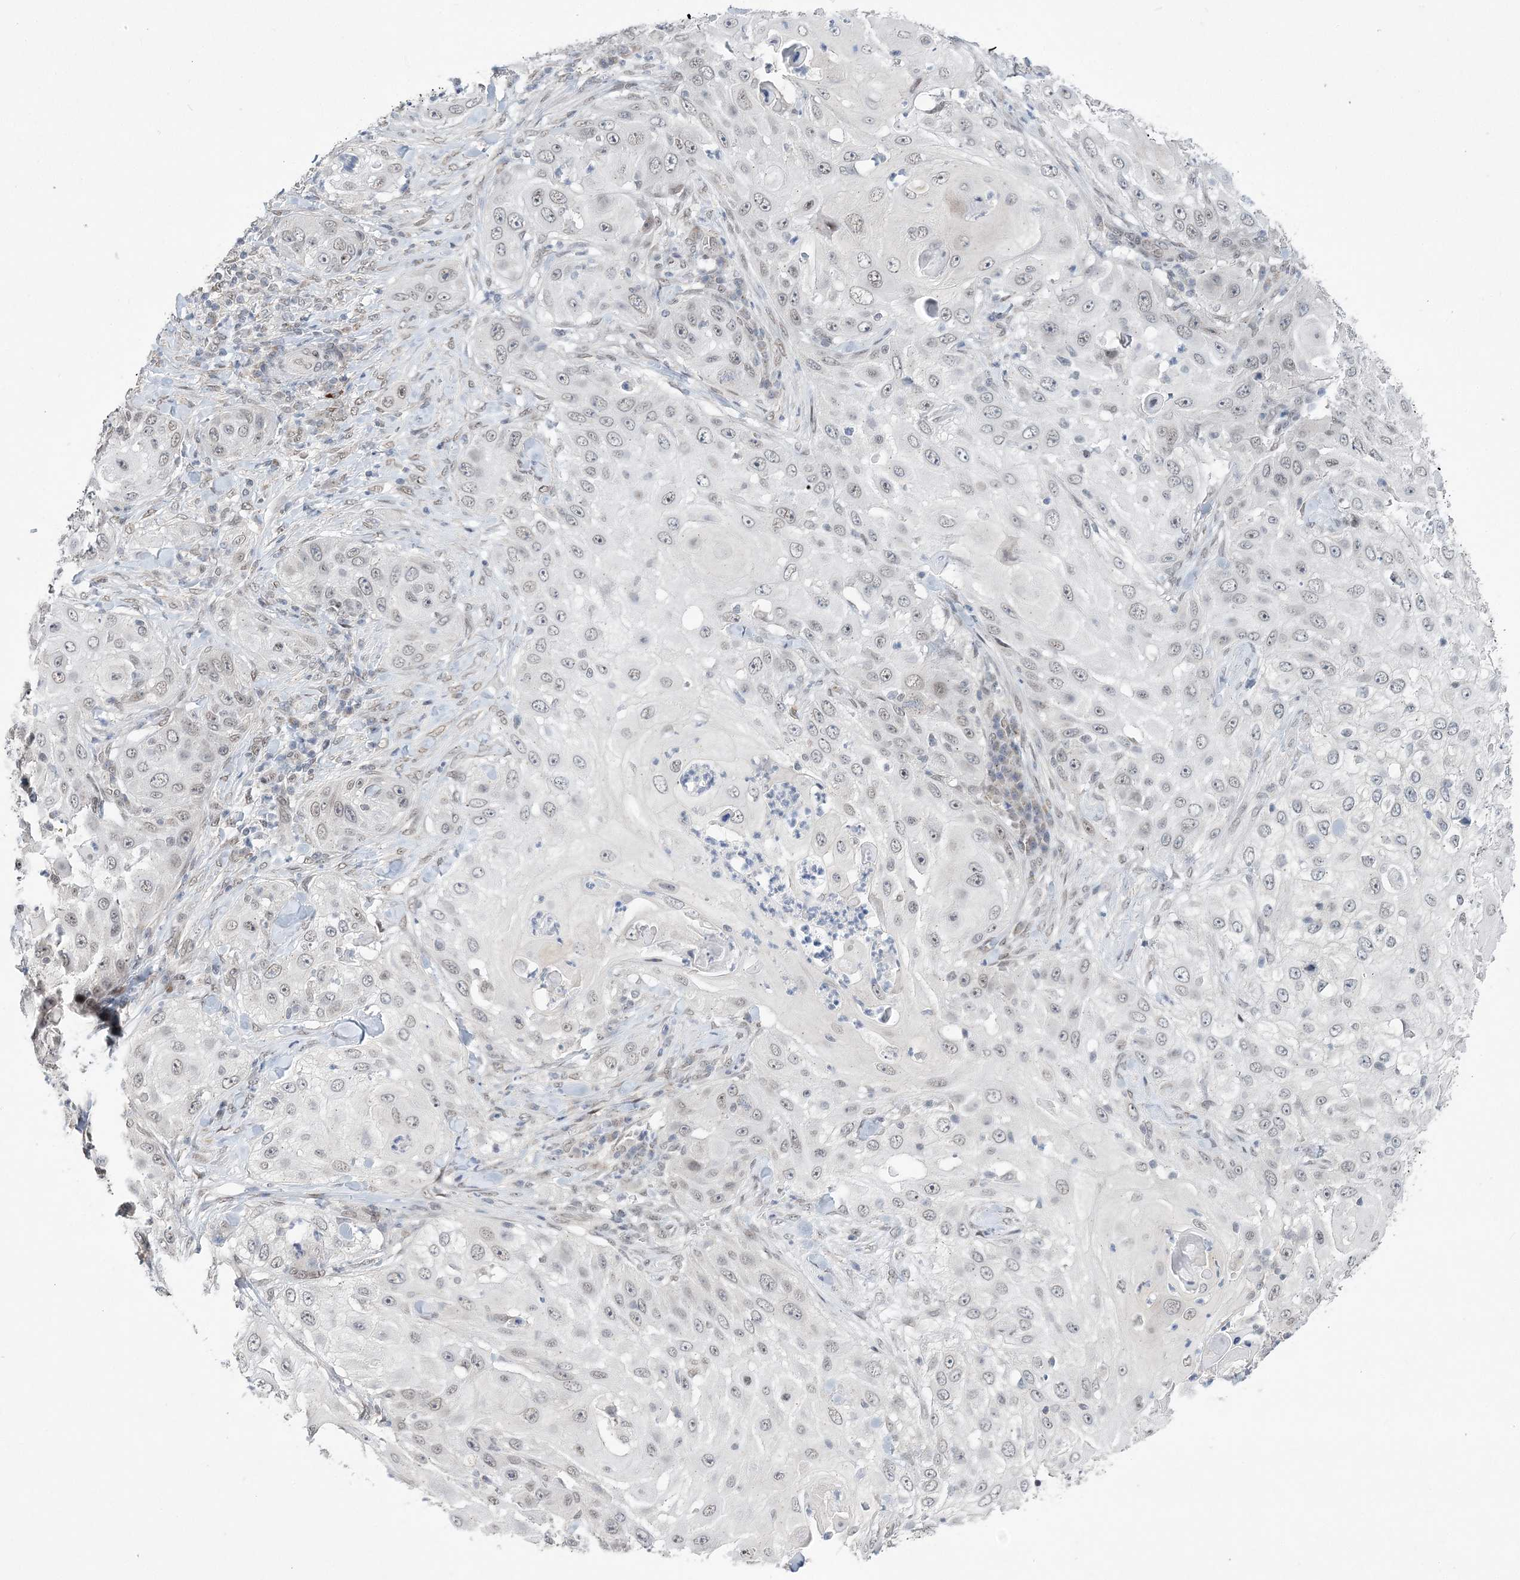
{"staining": {"intensity": "negative", "quantity": "none", "location": "none"}, "tissue": "skin cancer", "cell_type": "Tumor cells", "image_type": "cancer", "snomed": [{"axis": "morphology", "description": "Squamous cell carcinoma, NOS"}, {"axis": "topography", "description": "Skin"}], "caption": "The photomicrograph reveals no significant staining in tumor cells of squamous cell carcinoma (skin).", "gene": "WAC", "patient": {"sex": "female", "age": 44}}